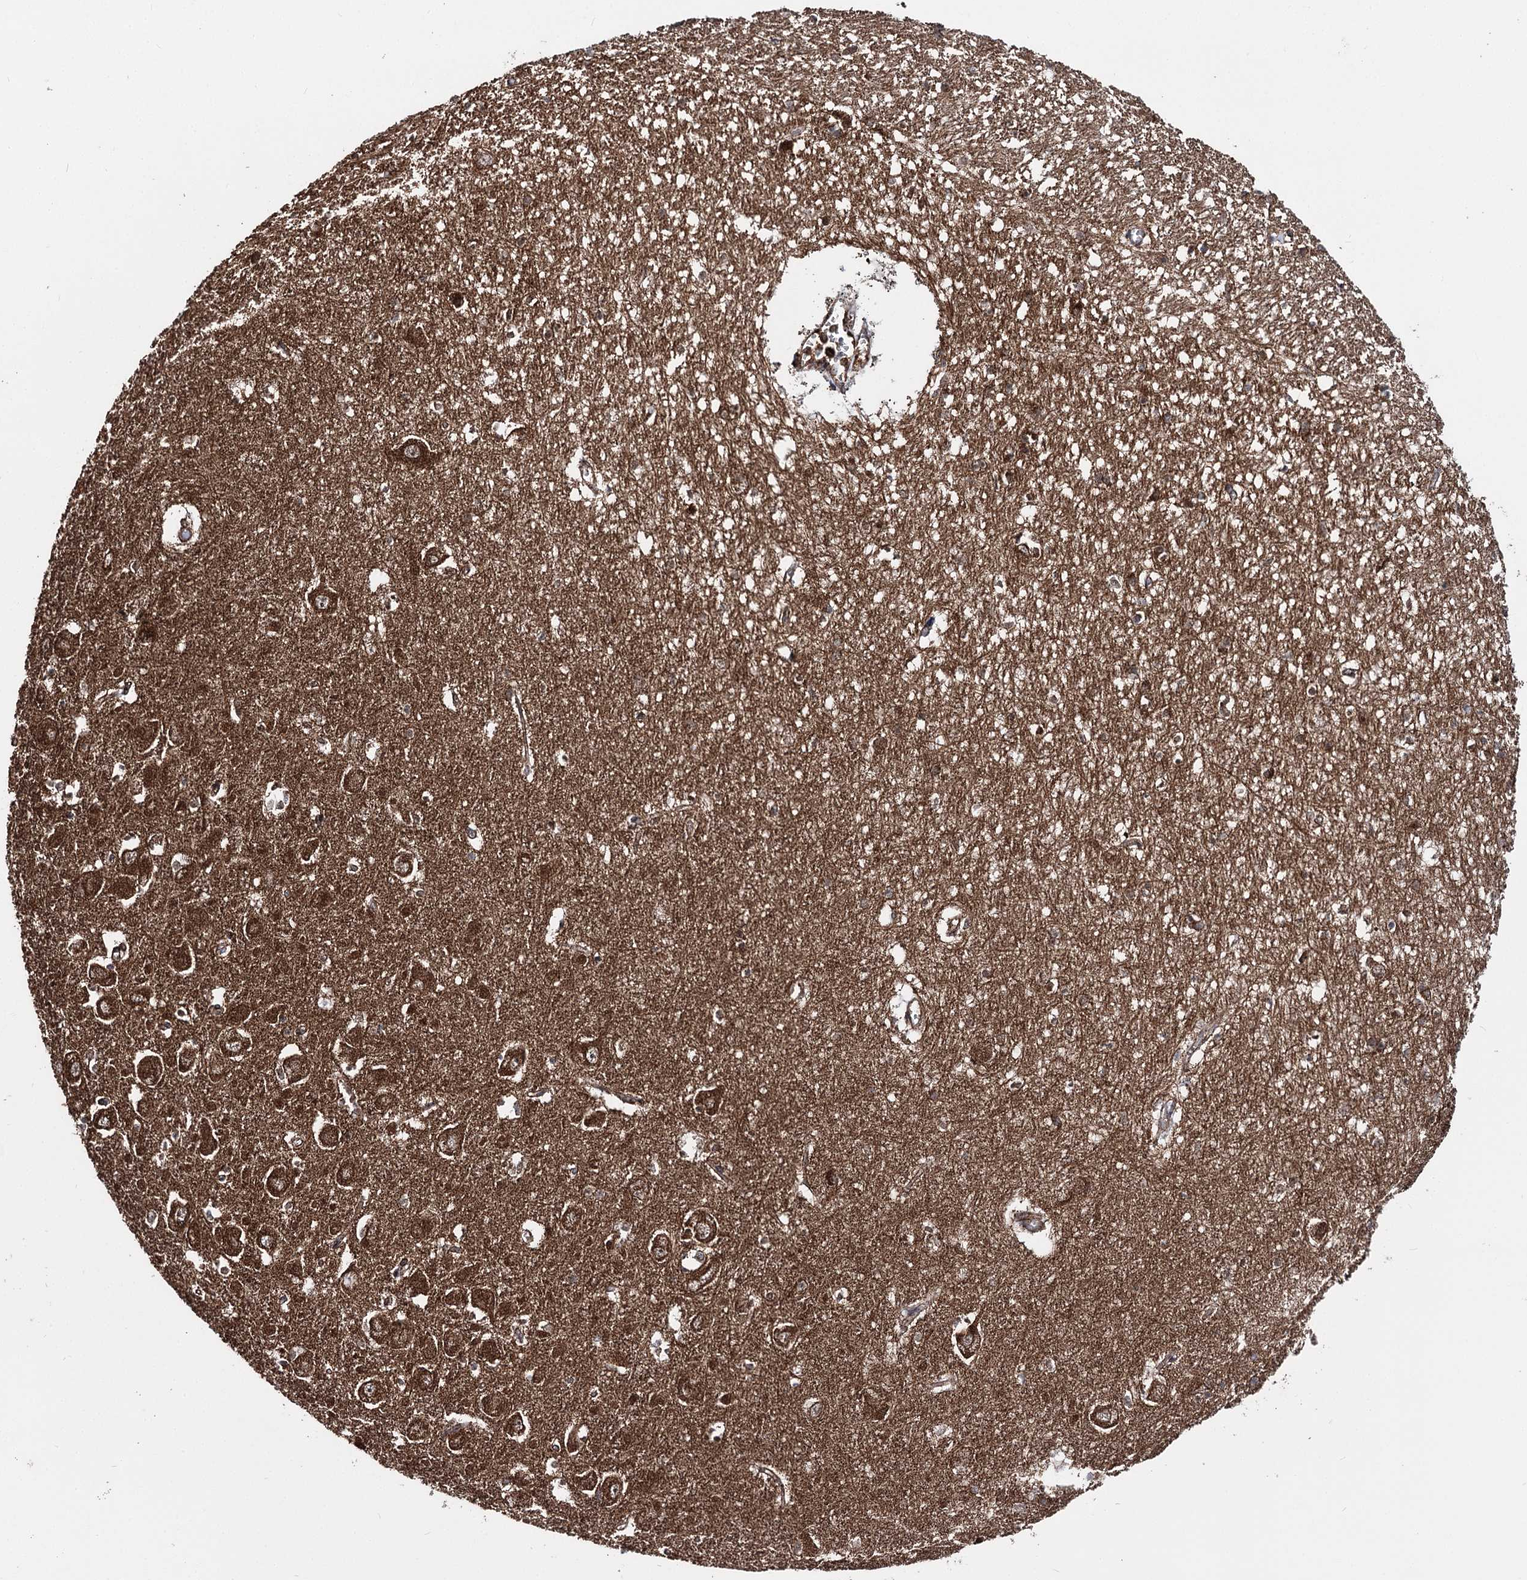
{"staining": {"intensity": "strong", "quantity": "25%-75%", "location": "cytoplasmic/membranous"}, "tissue": "hippocampus", "cell_type": "Glial cells", "image_type": "normal", "snomed": [{"axis": "morphology", "description": "Normal tissue, NOS"}, {"axis": "topography", "description": "Hippocampus"}], "caption": "Glial cells demonstrate high levels of strong cytoplasmic/membranous positivity in about 25%-75% of cells in normal hippocampus.", "gene": "FGFR1OP2", "patient": {"sex": "male", "age": 70}}